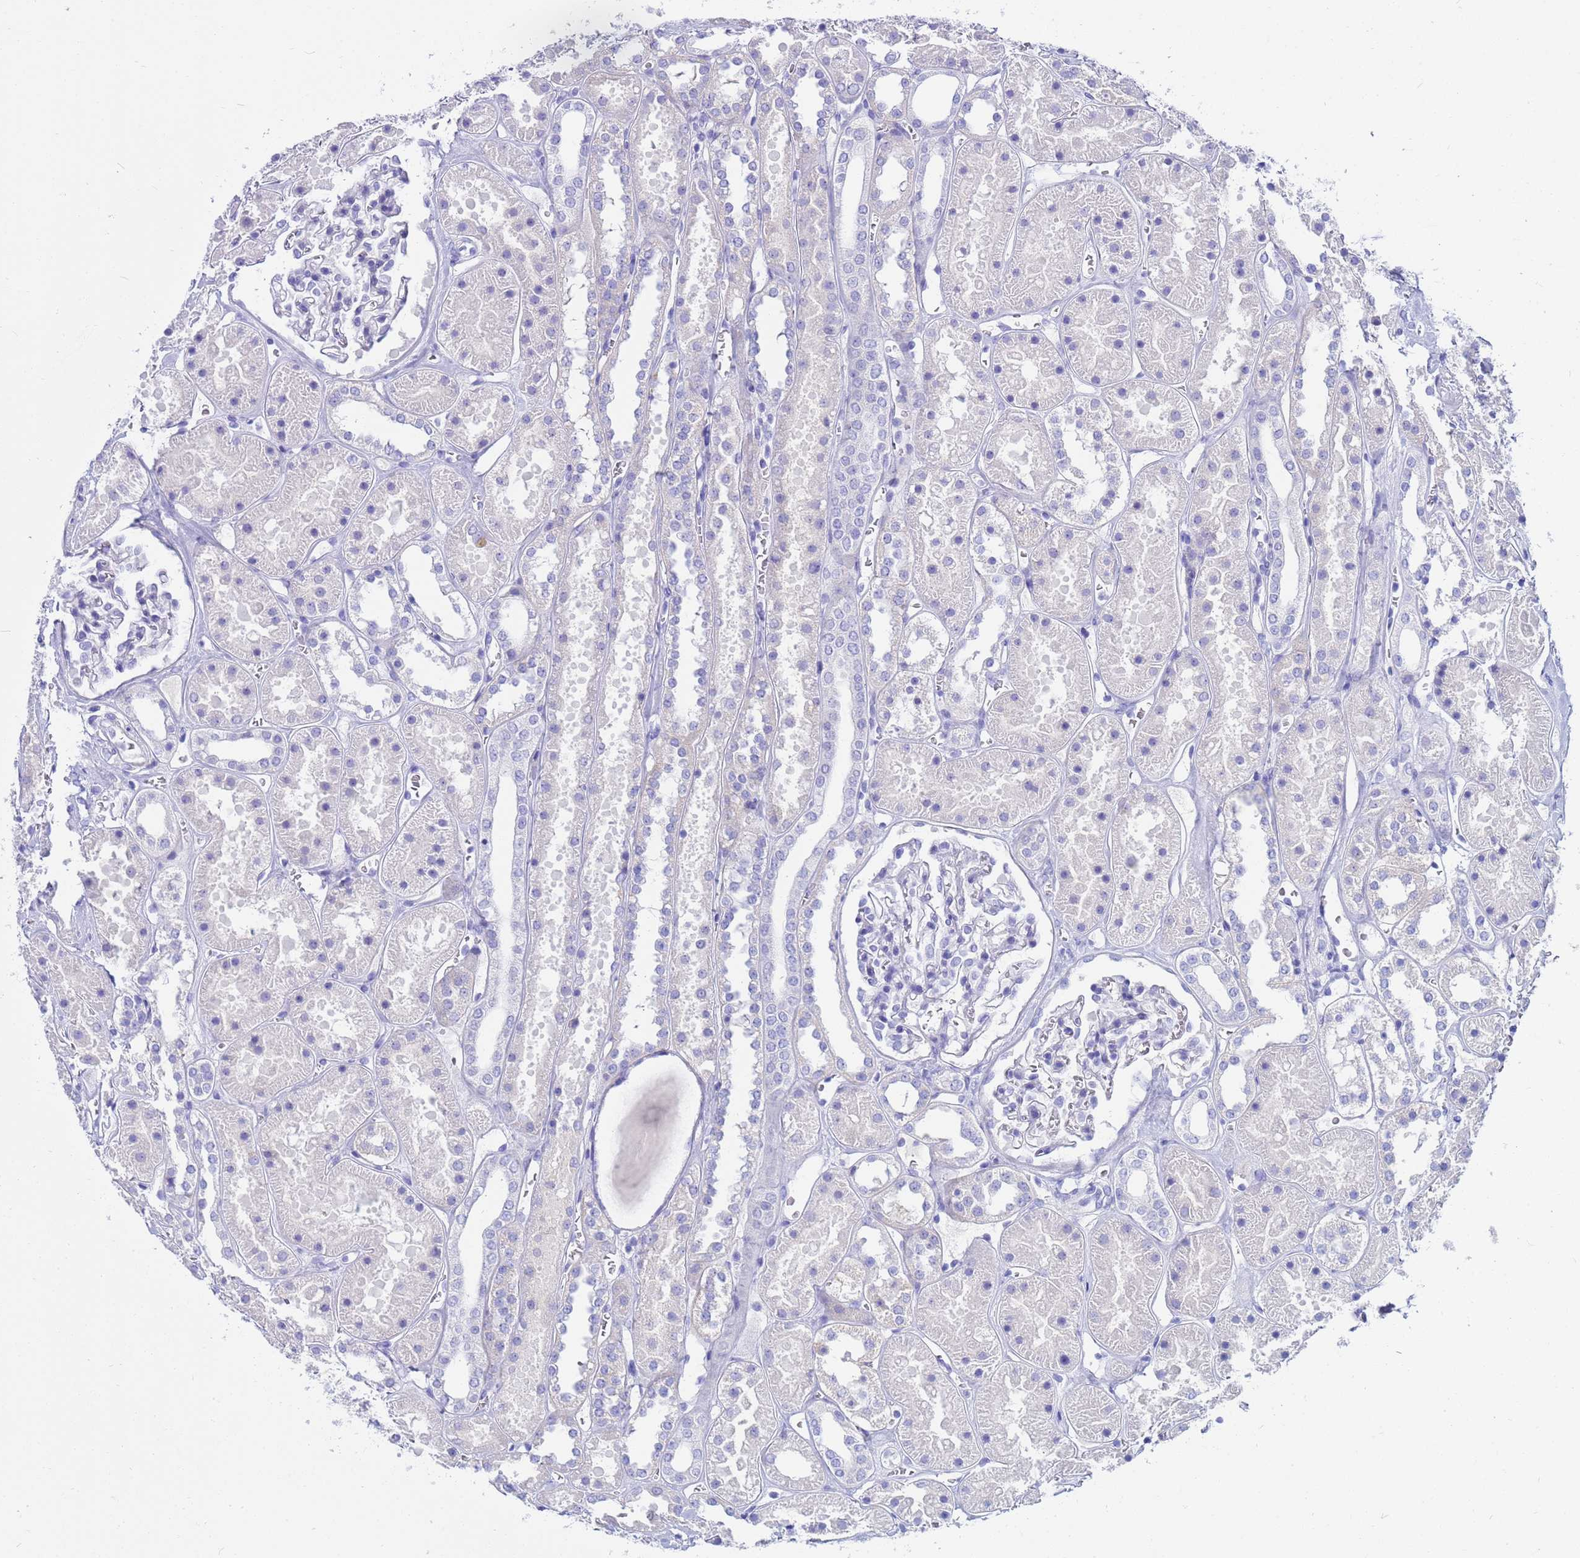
{"staining": {"intensity": "negative", "quantity": "none", "location": "none"}, "tissue": "kidney", "cell_type": "Cells in glomeruli", "image_type": "normal", "snomed": [{"axis": "morphology", "description": "Normal tissue, NOS"}, {"axis": "topography", "description": "Kidney"}], "caption": "The micrograph displays no staining of cells in glomeruli in unremarkable kidney. The staining was performed using DAB to visualize the protein expression in brown, while the nuclei were stained in blue with hematoxylin (Magnification: 20x).", "gene": "SYCN", "patient": {"sex": "female", "age": 41}}